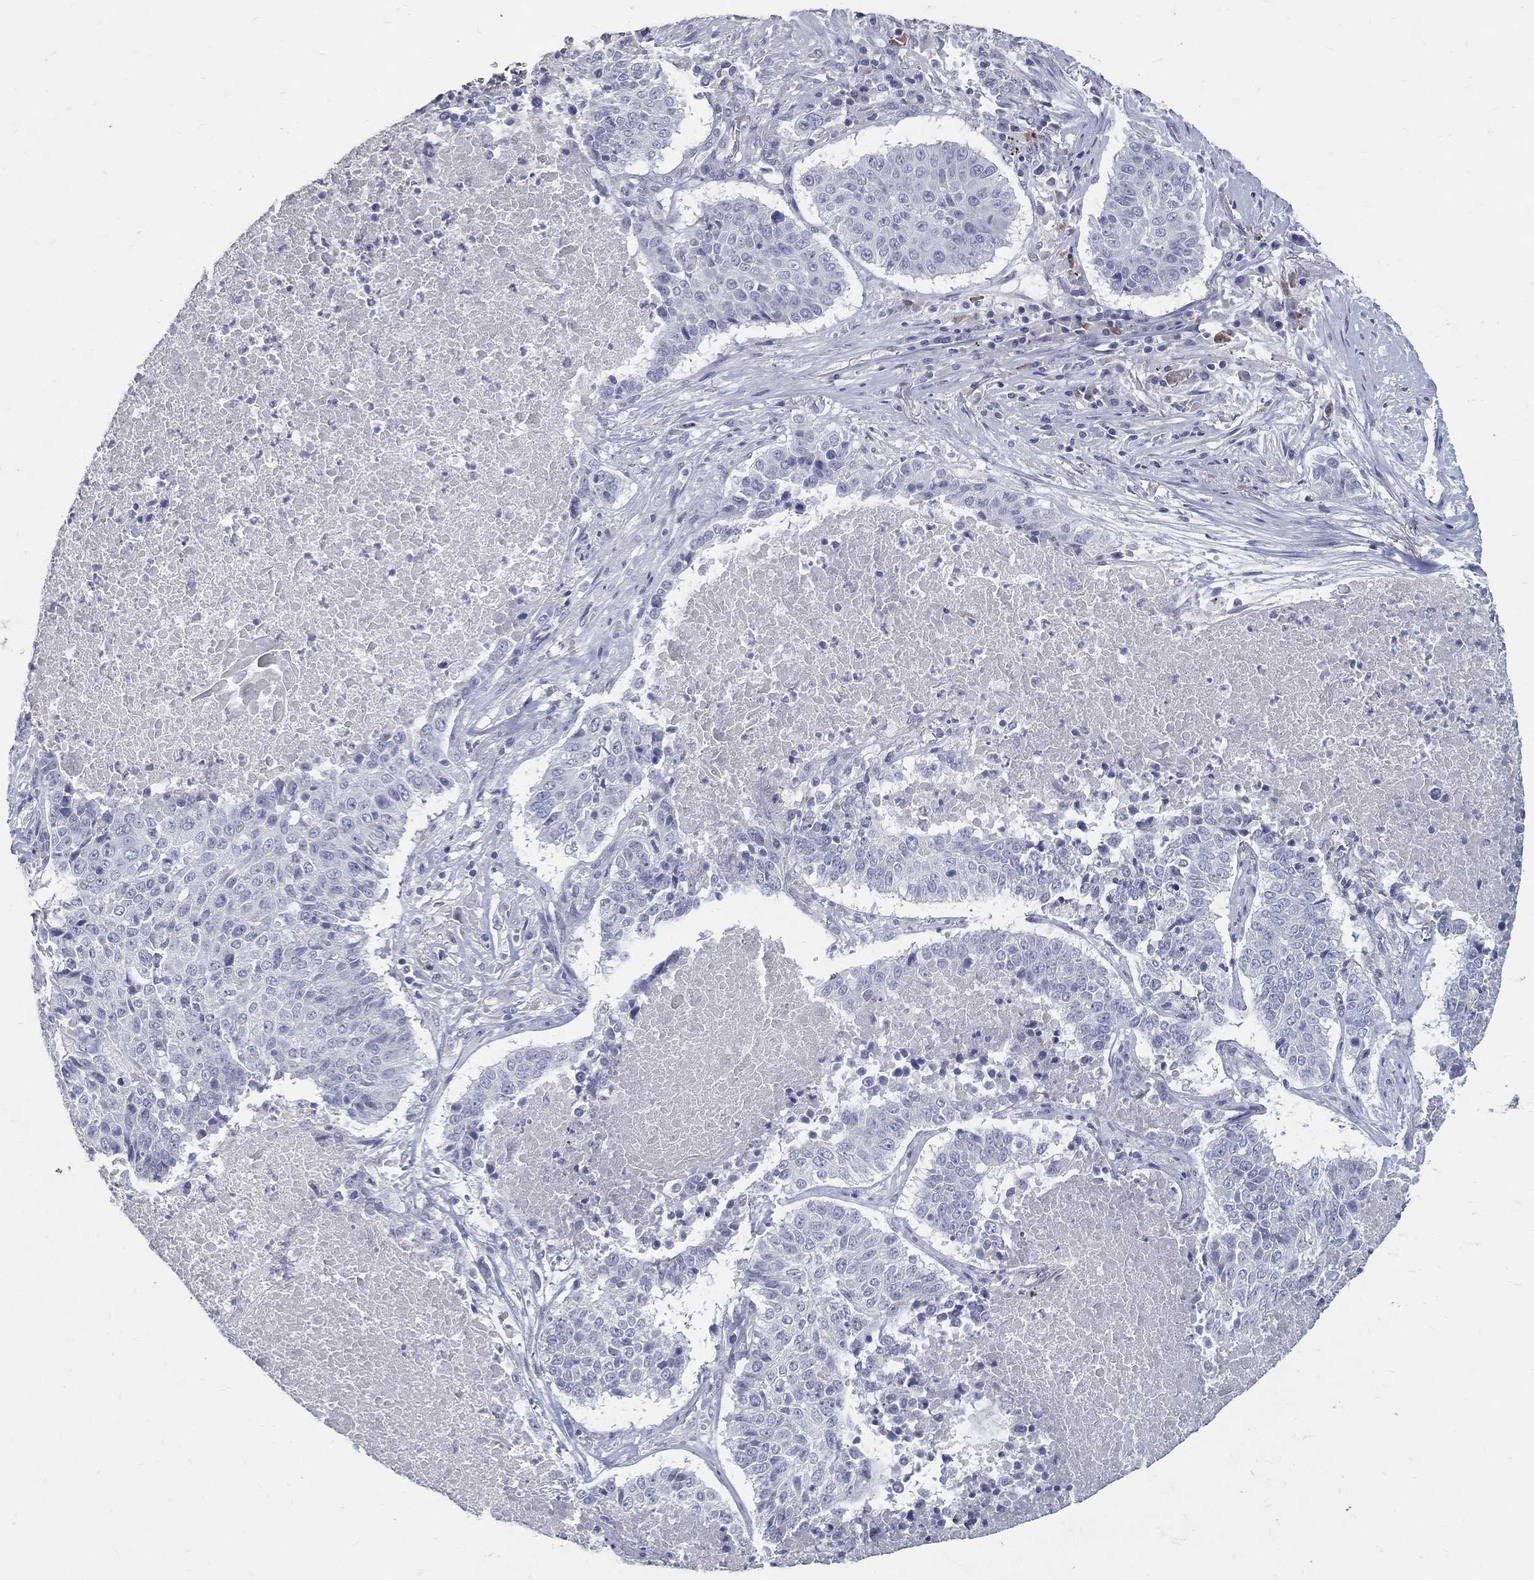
{"staining": {"intensity": "negative", "quantity": "none", "location": "none"}, "tissue": "lung cancer", "cell_type": "Tumor cells", "image_type": "cancer", "snomed": [{"axis": "morphology", "description": "Squamous cell carcinoma, NOS"}, {"axis": "topography", "description": "Lung"}], "caption": "This image is of squamous cell carcinoma (lung) stained with immunohistochemistry (IHC) to label a protein in brown with the nuclei are counter-stained blue. There is no positivity in tumor cells.", "gene": "ACE2", "patient": {"sex": "male", "age": 64}}